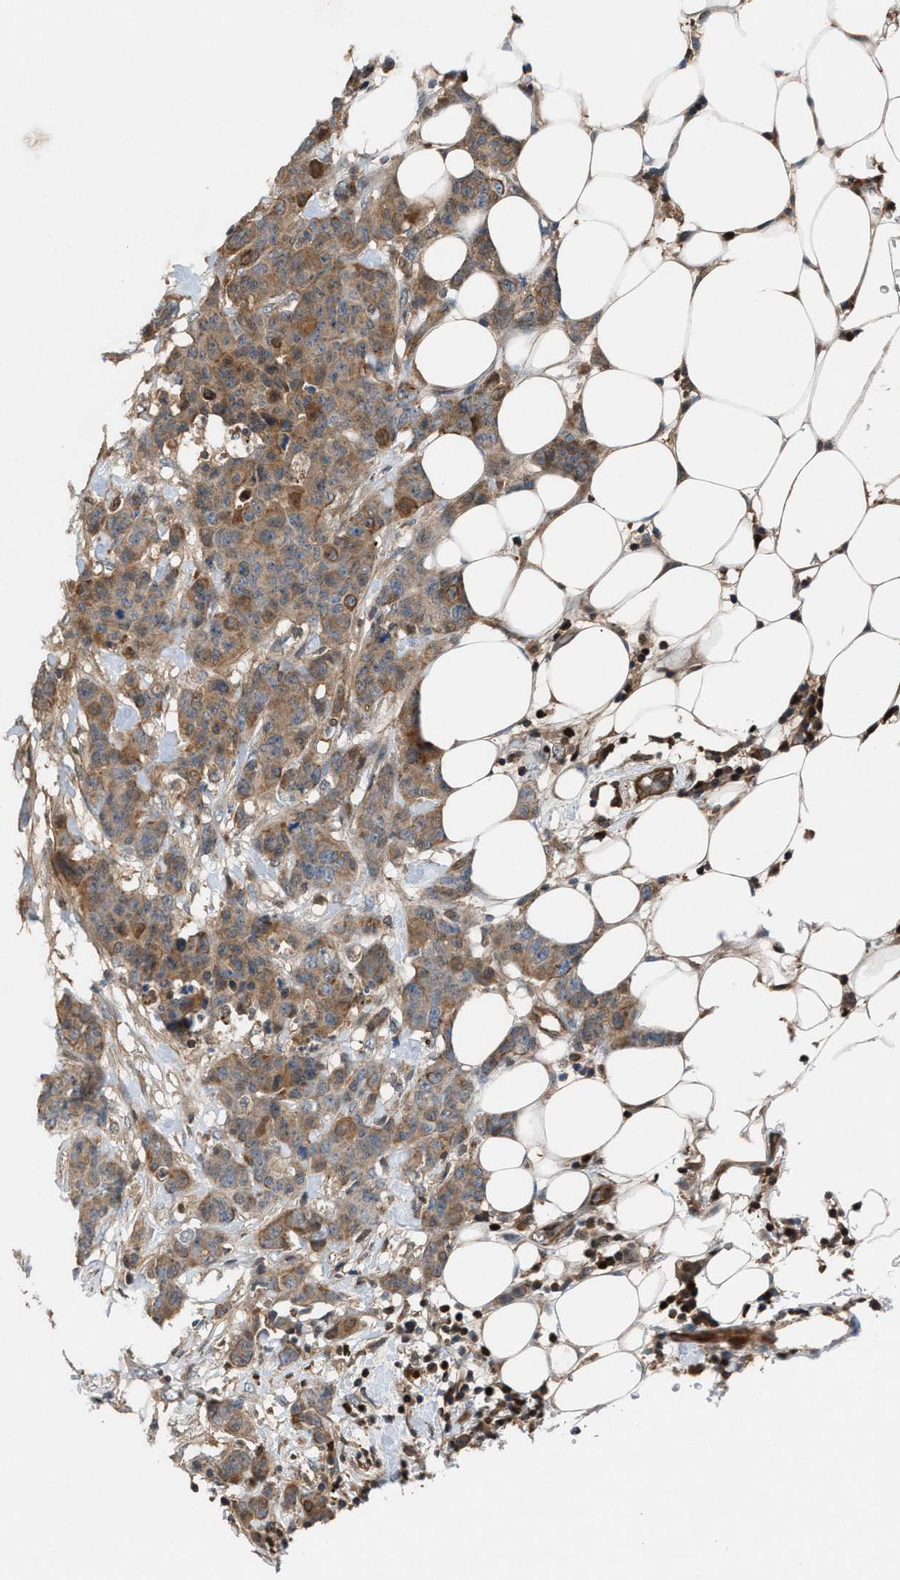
{"staining": {"intensity": "moderate", "quantity": ">75%", "location": "cytoplasmic/membranous"}, "tissue": "breast cancer", "cell_type": "Tumor cells", "image_type": "cancer", "snomed": [{"axis": "morphology", "description": "Normal tissue, NOS"}, {"axis": "morphology", "description": "Duct carcinoma"}, {"axis": "topography", "description": "Breast"}], "caption": "IHC image of neoplastic tissue: human breast intraductal carcinoma stained using immunohistochemistry (IHC) shows medium levels of moderate protein expression localized specifically in the cytoplasmic/membranous of tumor cells, appearing as a cytoplasmic/membranous brown color.", "gene": "TPK1", "patient": {"sex": "female", "age": 40}}